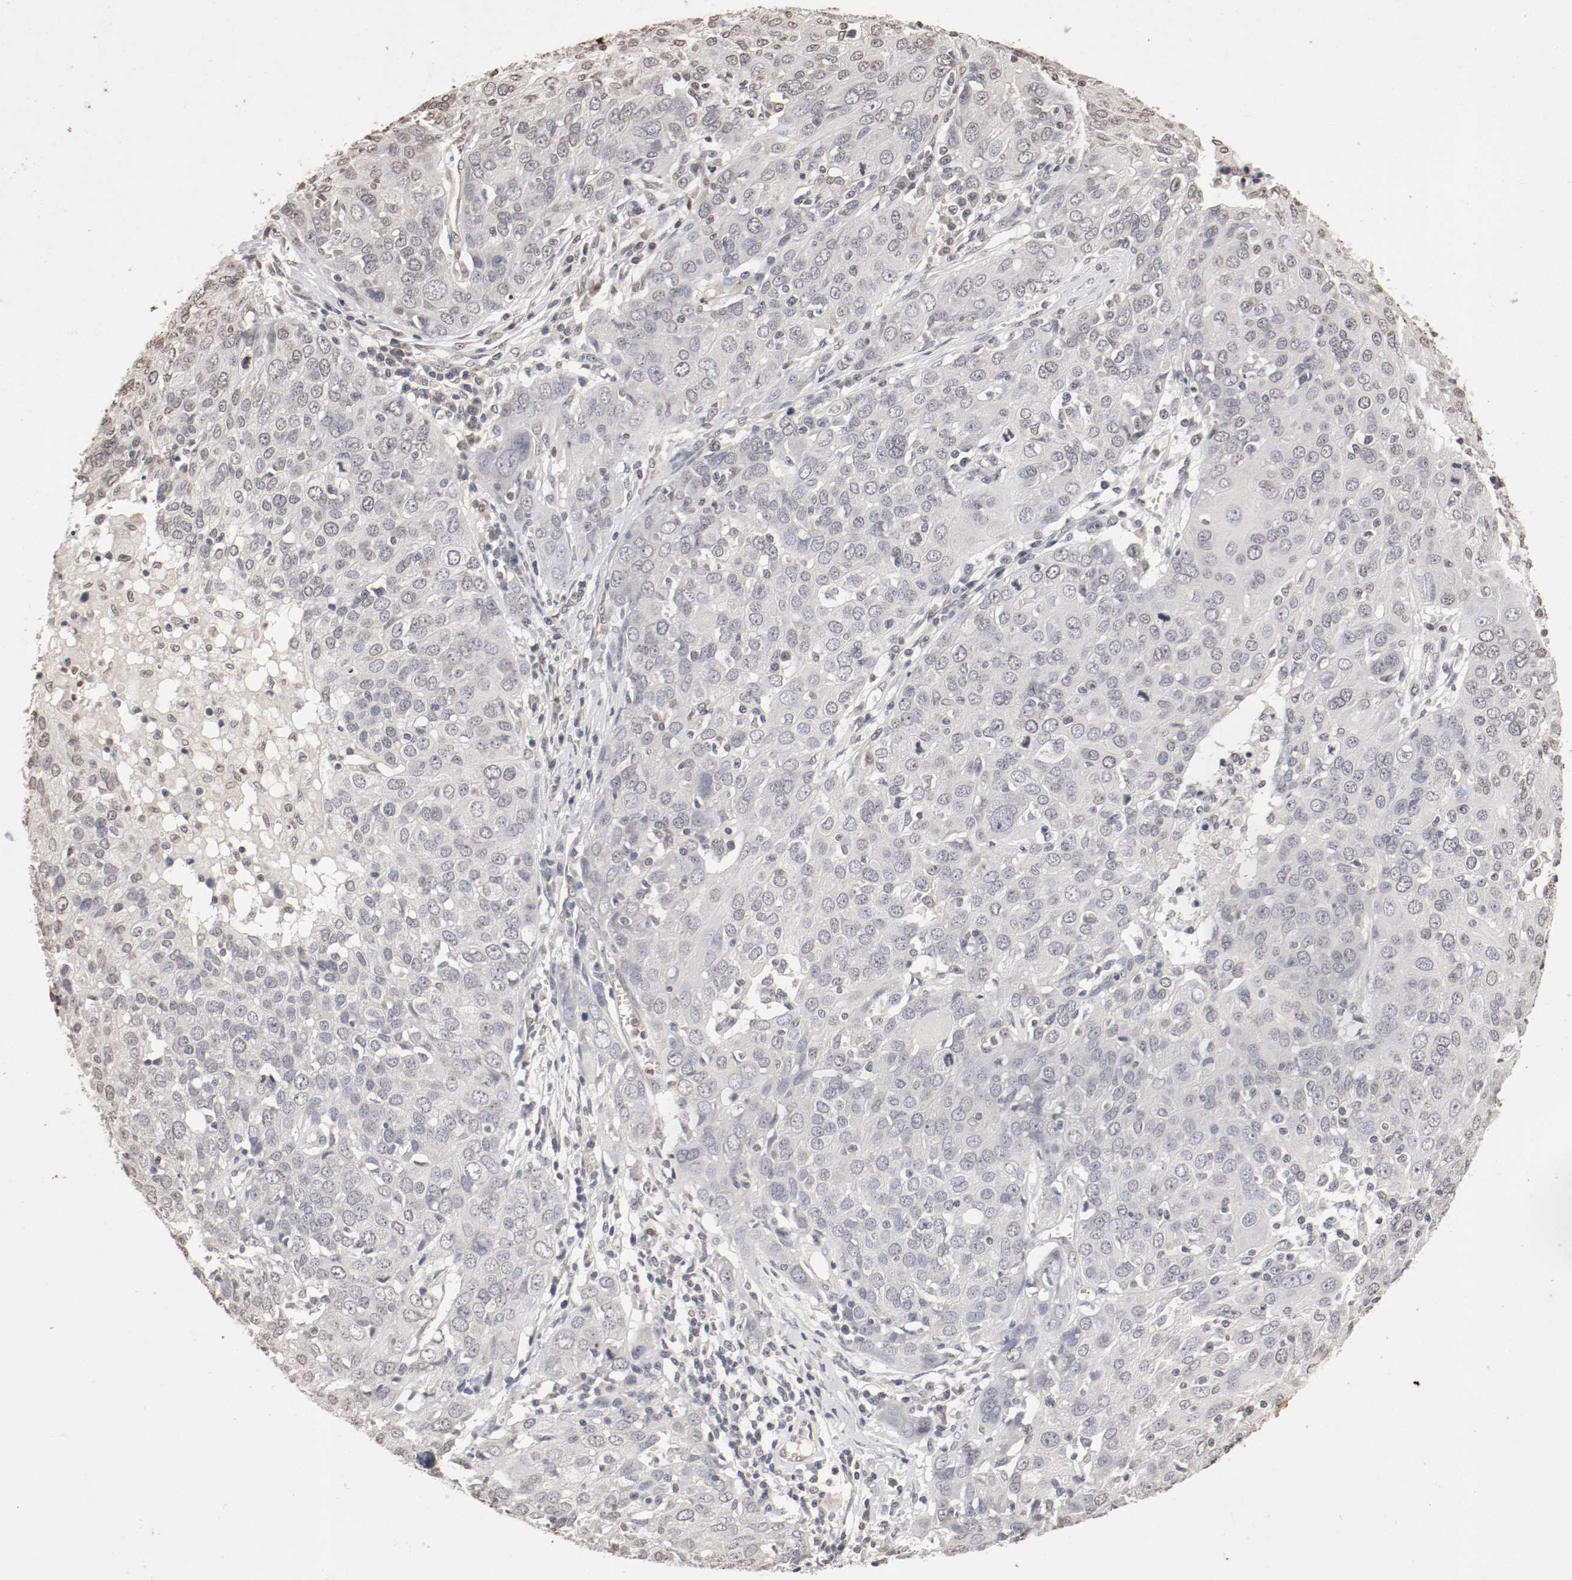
{"staining": {"intensity": "negative", "quantity": "none", "location": "none"}, "tissue": "ovarian cancer", "cell_type": "Tumor cells", "image_type": "cancer", "snomed": [{"axis": "morphology", "description": "Carcinoma, endometroid"}, {"axis": "topography", "description": "Ovary"}], "caption": "This is an immunohistochemistry histopathology image of ovarian cancer (endometroid carcinoma). There is no staining in tumor cells.", "gene": "WASL", "patient": {"sex": "female", "age": 50}}